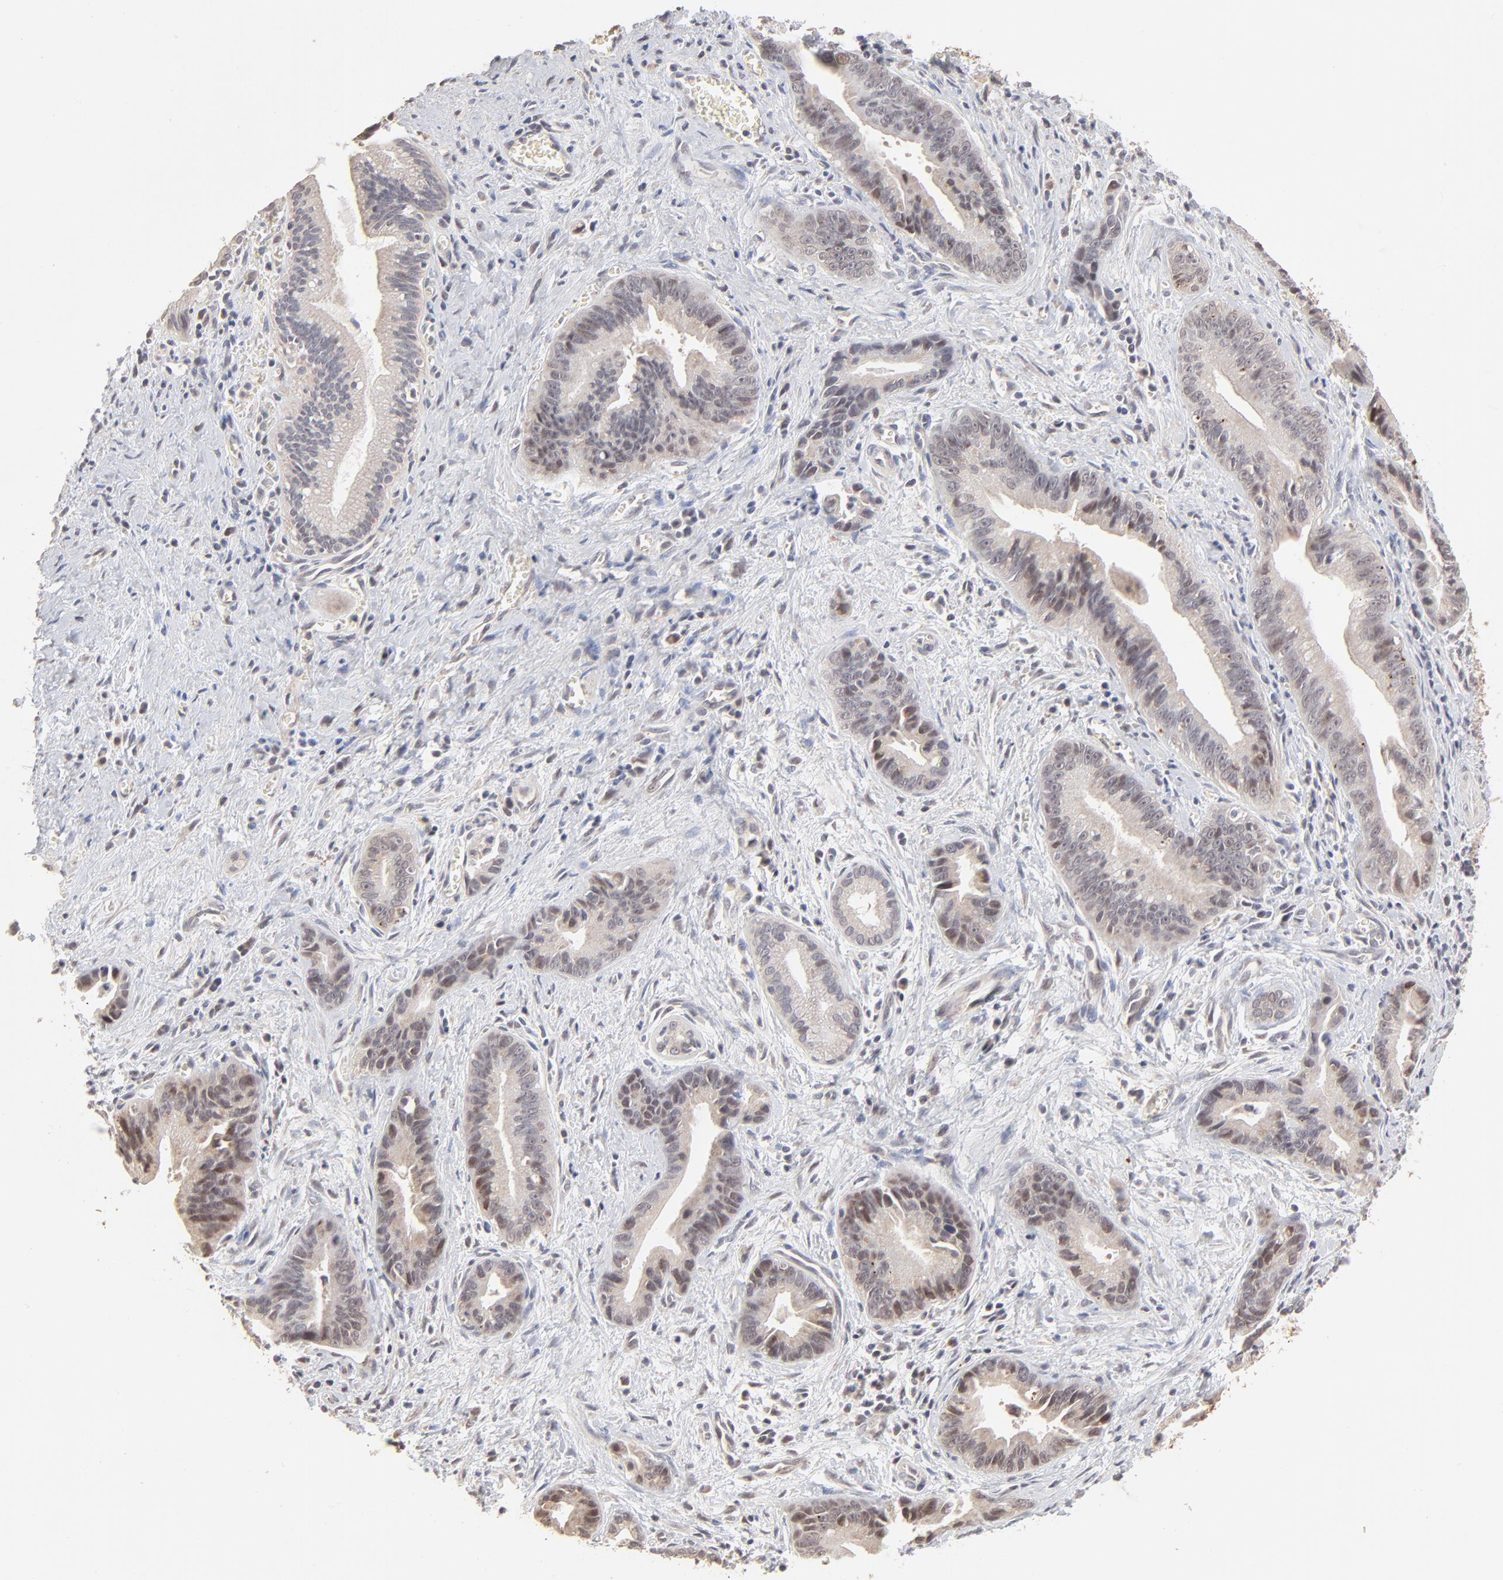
{"staining": {"intensity": "moderate", "quantity": "<25%", "location": "nuclear"}, "tissue": "liver cancer", "cell_type": "Tumor cells", "image_type": "cancer", "snomed": [{"axis": "morphology", "description": "Cholangiocarcinoma"}, {"axis": "topography", "description": "Liver"}], "caption": "High-power microscopy captured an immunohistochemistry micrograph of liver cancer, revealing moderate nuclear positivity in about <25% of tumor cells.", "gene": "MSL2", "patient": {"sex": "female", "age": 55}}